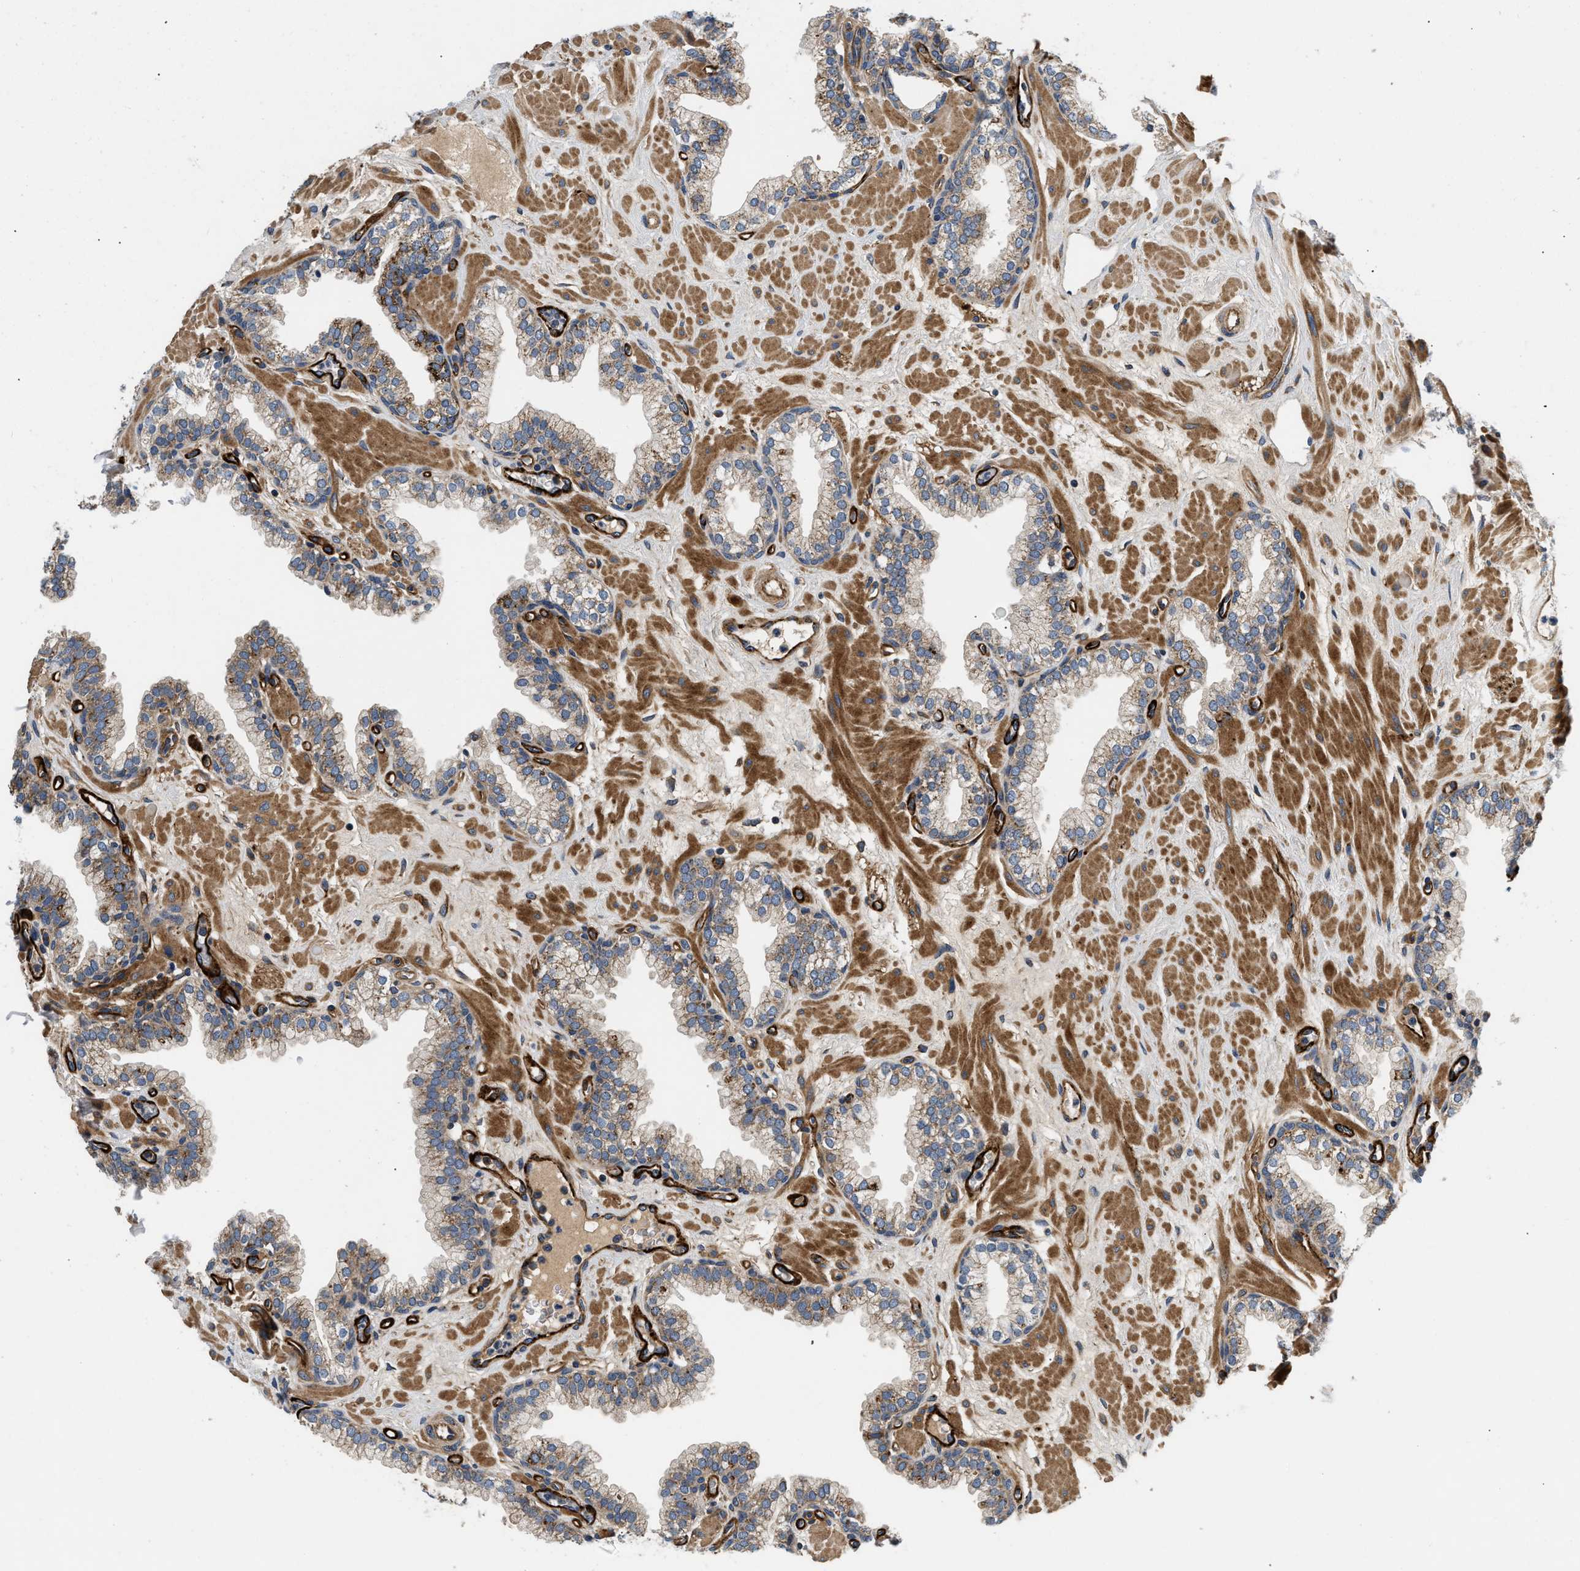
{"staining": {"intensity": "moderate", "quantity": ">75%", "location": "cytoplasmic/membranous"}, "tissue": "prostate", "cell_type": "Glandular cells", "image_type": "normal", "snomed": [{"axis": "morphology", "description": "Normal tissue, NOS"}, {"axis": "morphology", "description": "Urothelial carcinoma, Low grade"}, {"axis": "topography", "description": "Urinary bladder"}, {"axis": "topography", "description": "Prostate"}], "caption": "A brown stain highlights moderate cytoplasmic/membranous positivity of a protein in glandular cells of unremarkable prostate. The staining was performed using DAB (3,3'-diaminobenzidine) to visualize the protein expression in brown, while the nuclei were stained in blue with hematoxylin (Magnification: 20x).", "gene": "NME6", "patient": {"sex": "male", "age": 60}}